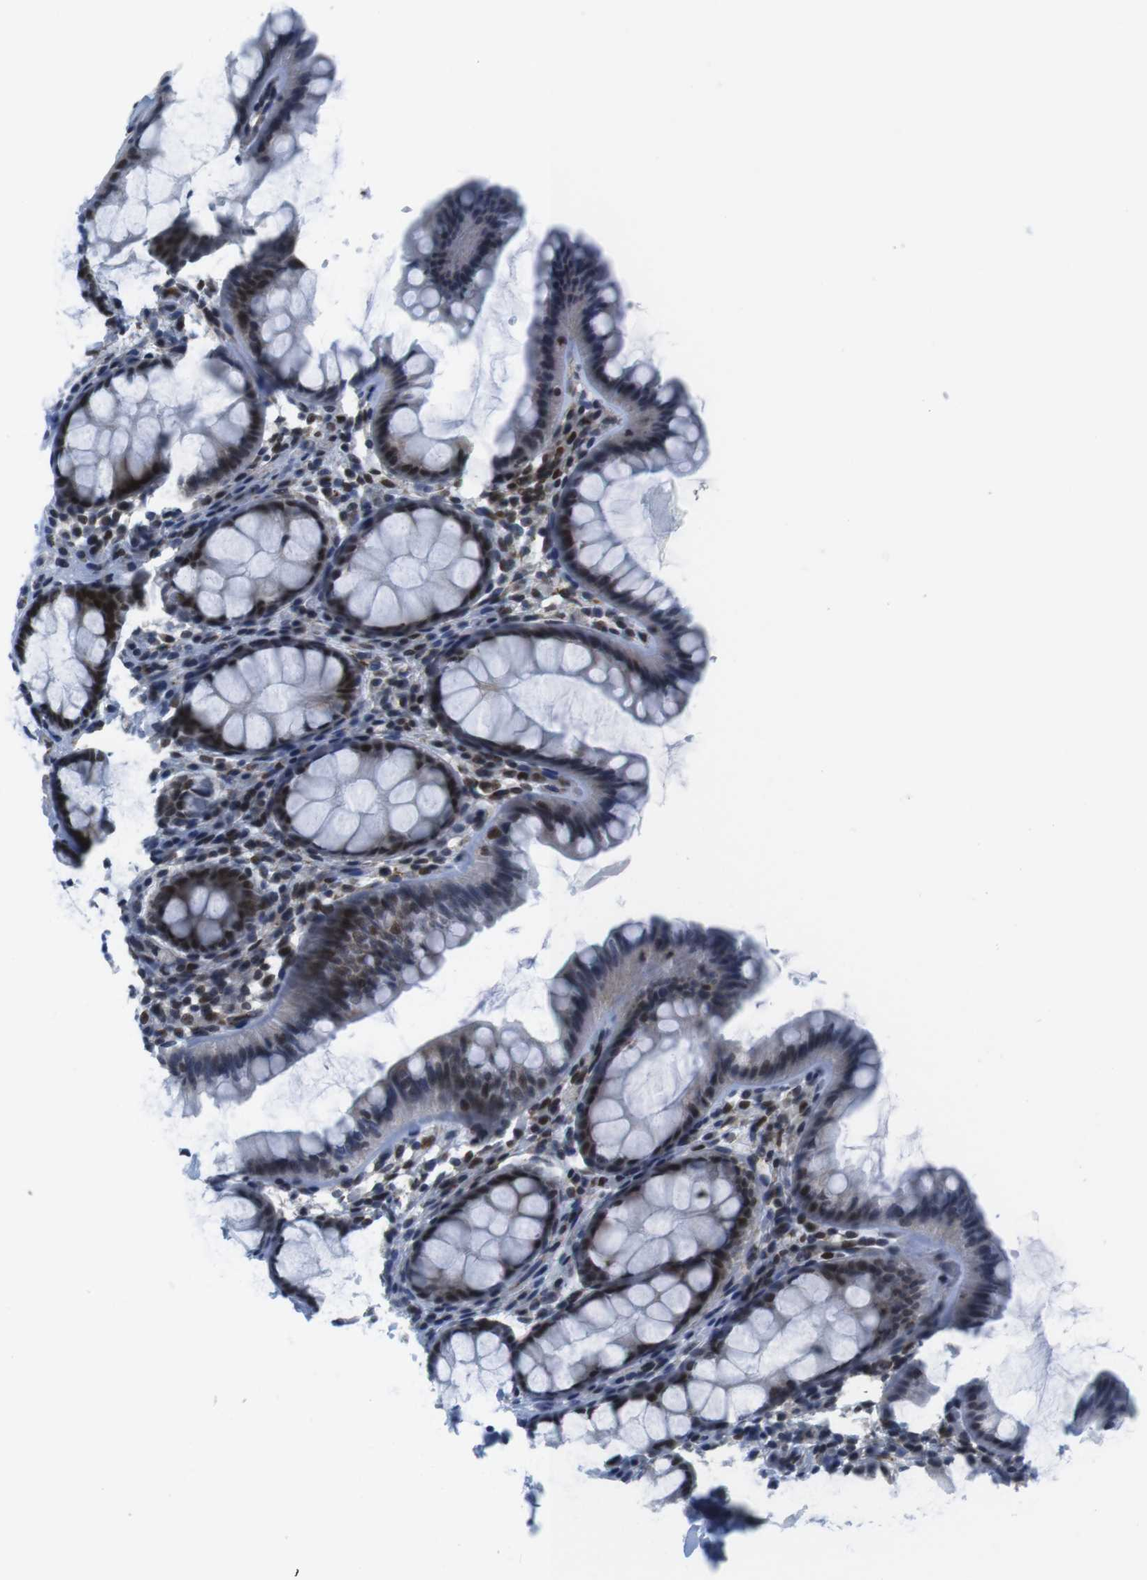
{"staining": {"intensity": "moderate", "quantity": "<25%", "location": "nuclear"}, "tissue": "colon", "cell_type": "Endothelial cells", "image_type": "normal", "snomed": [{"axis": "morphology", "description": "Normal tissue, NOS"}, {"axis": "topography", "description": "Colon"}], "caption": "DAB (3,3'-diaminobenzidine) immunohistochemical staining of unremarkable human colon exhibits moderate nuclear protein staining in about <25% of endothelial cells.", "gene": "MLH1", "patient": {"sex": "female", "age": 55}}